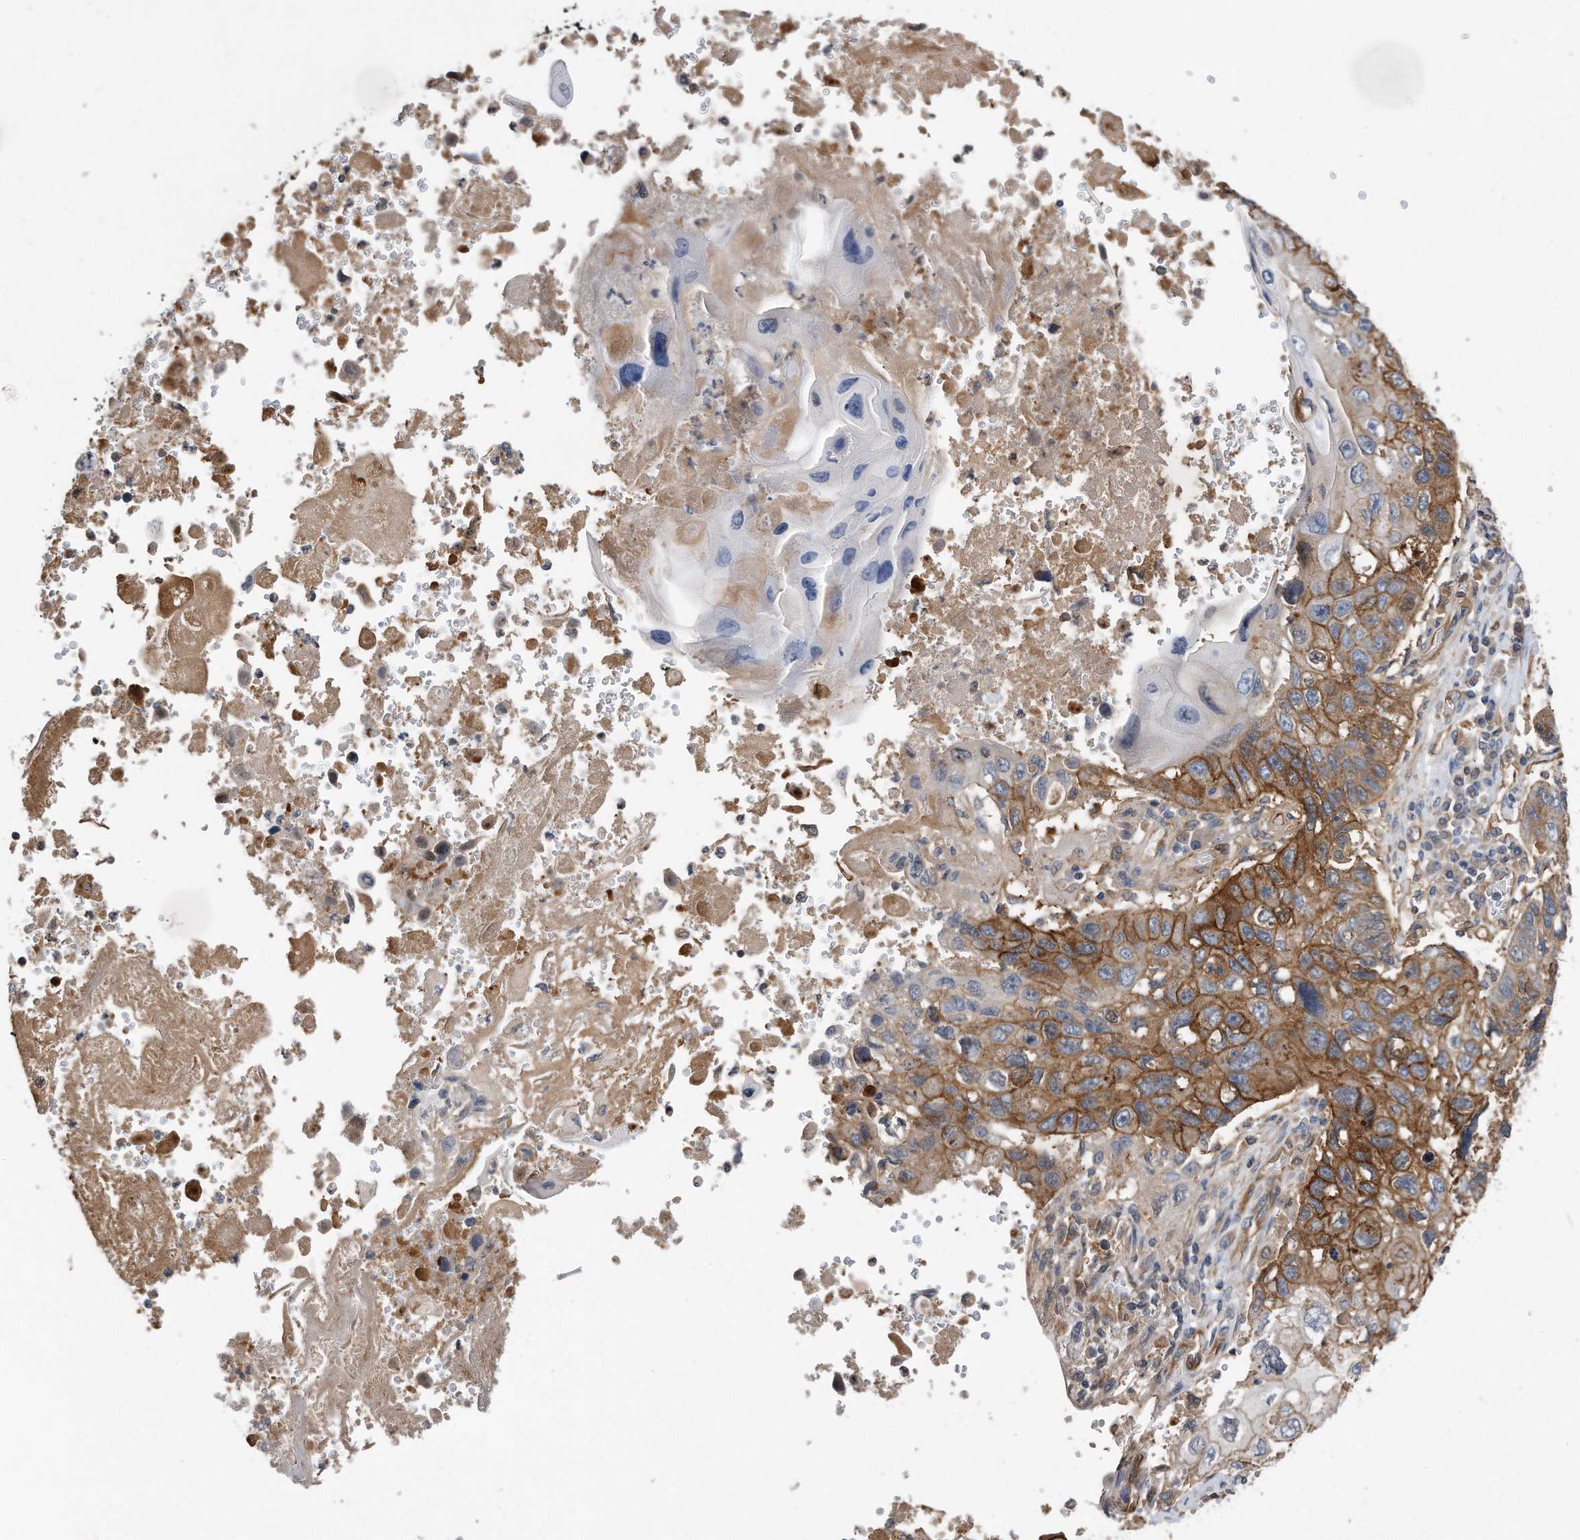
{"staining": {"intensity": "strong", "quantity": ">75%", "location": "cytoplasmic/membranous"}, "tissue": "lung cancer", "cell_type": "Tumor cells", "image_type": "cancer", "snomed": [{"axis": "morphology", "description": "Squamous cell carcinoma, NOS"}, {"axis": "topography", "description": "Lung"}], "caption": "Immunohistochemistry (IHC) staining of lung cancer (squamous cell carcinoma), which reveals high levels of strong cytoplasmic/membranous positivity in approximately >75% of tumor cells indicating strong cytoplasmic/membranous protein staining. The staining was performed using DAB (brown) for protein detection and nuclei were counterstained in hematoxylin (blue).", "gene": "GPC1", "patient": {"sex": "male", "age": 61}}